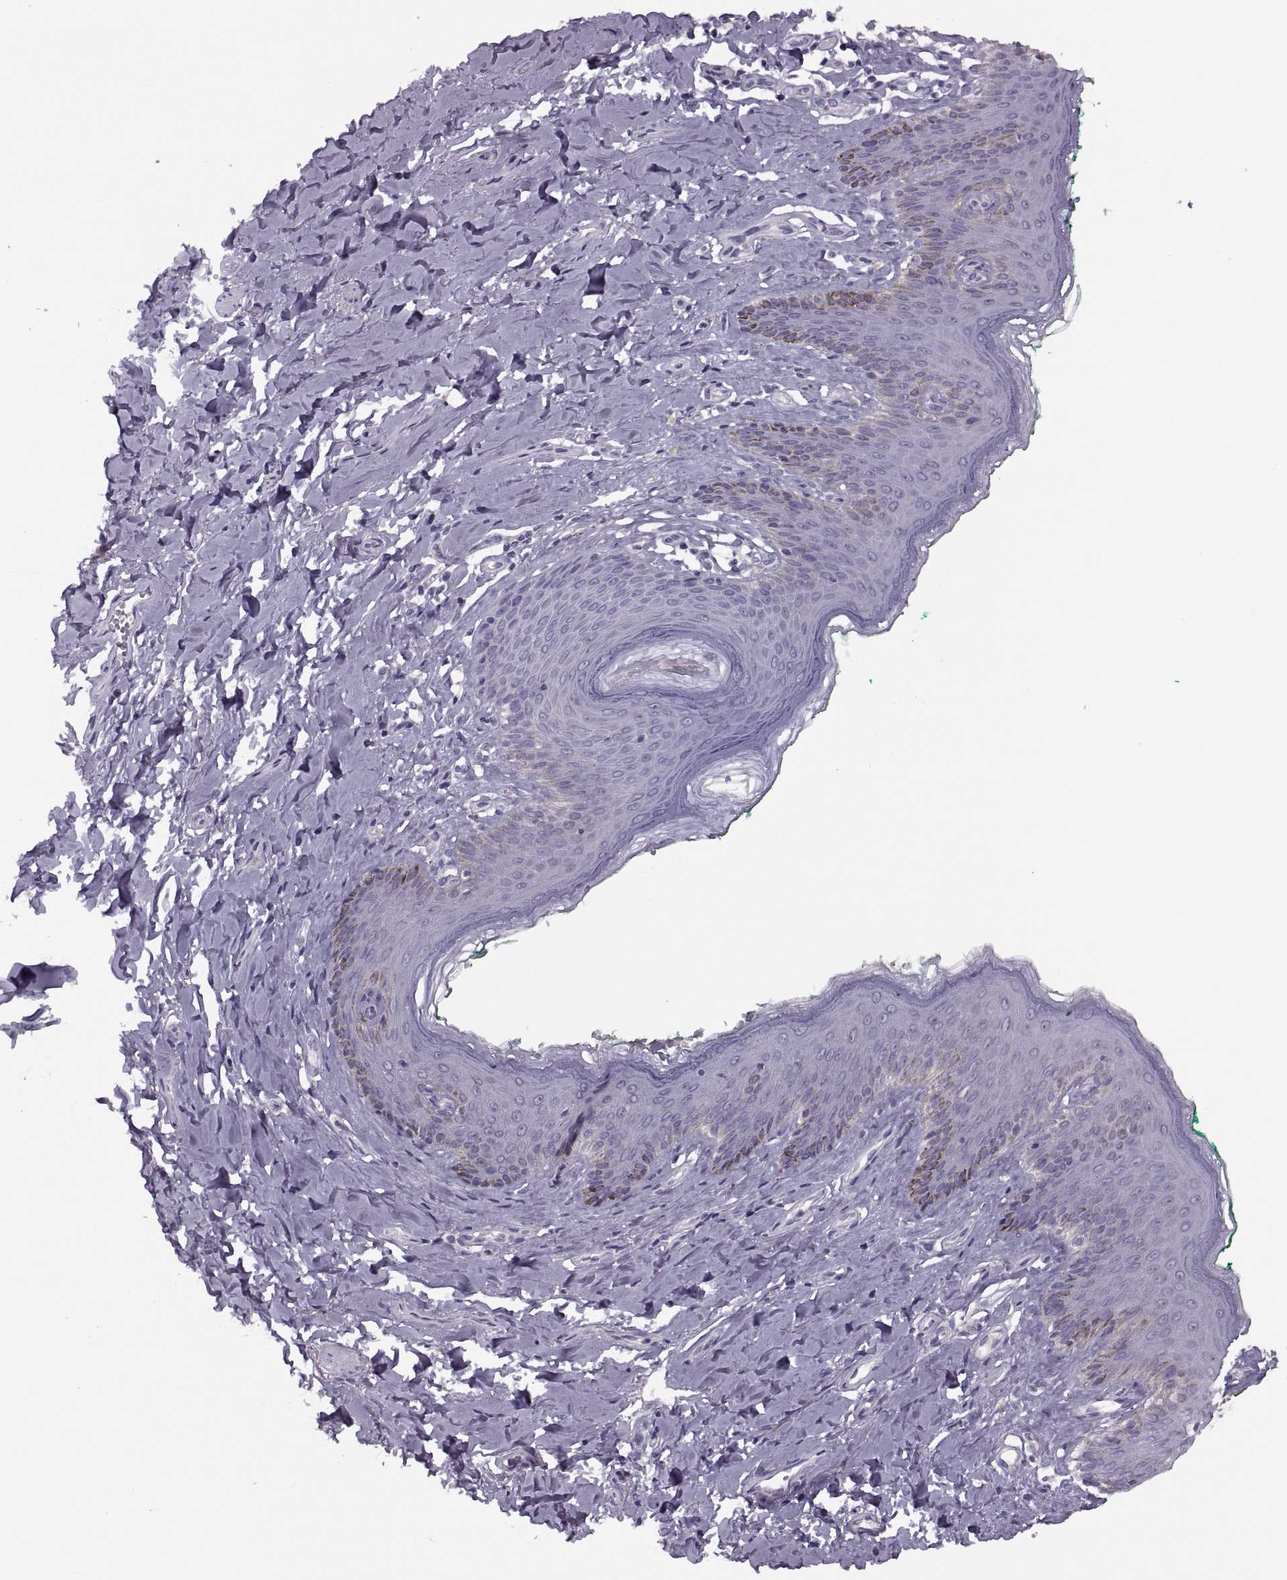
{"staining": {"intensity": "negative", "quantity": "none", "location": "none"}, "tissue": "skin", "cell_type": "Epidermal cells", "image_type": "normal", "snomed": [{"axis": "morphology", "description": "Normal tissue, NOS"}, {"axis": "topography", "description": "Vulva"}], "caption": "Image shows no protein expression in epidermal cells of unremarkable skin. The staining is performed using DAB brown chromogen with nuclei counter-stained in using hematoxylin.", "gene": "PRSS54", "patient": {"sex": "female", "age": 66}}